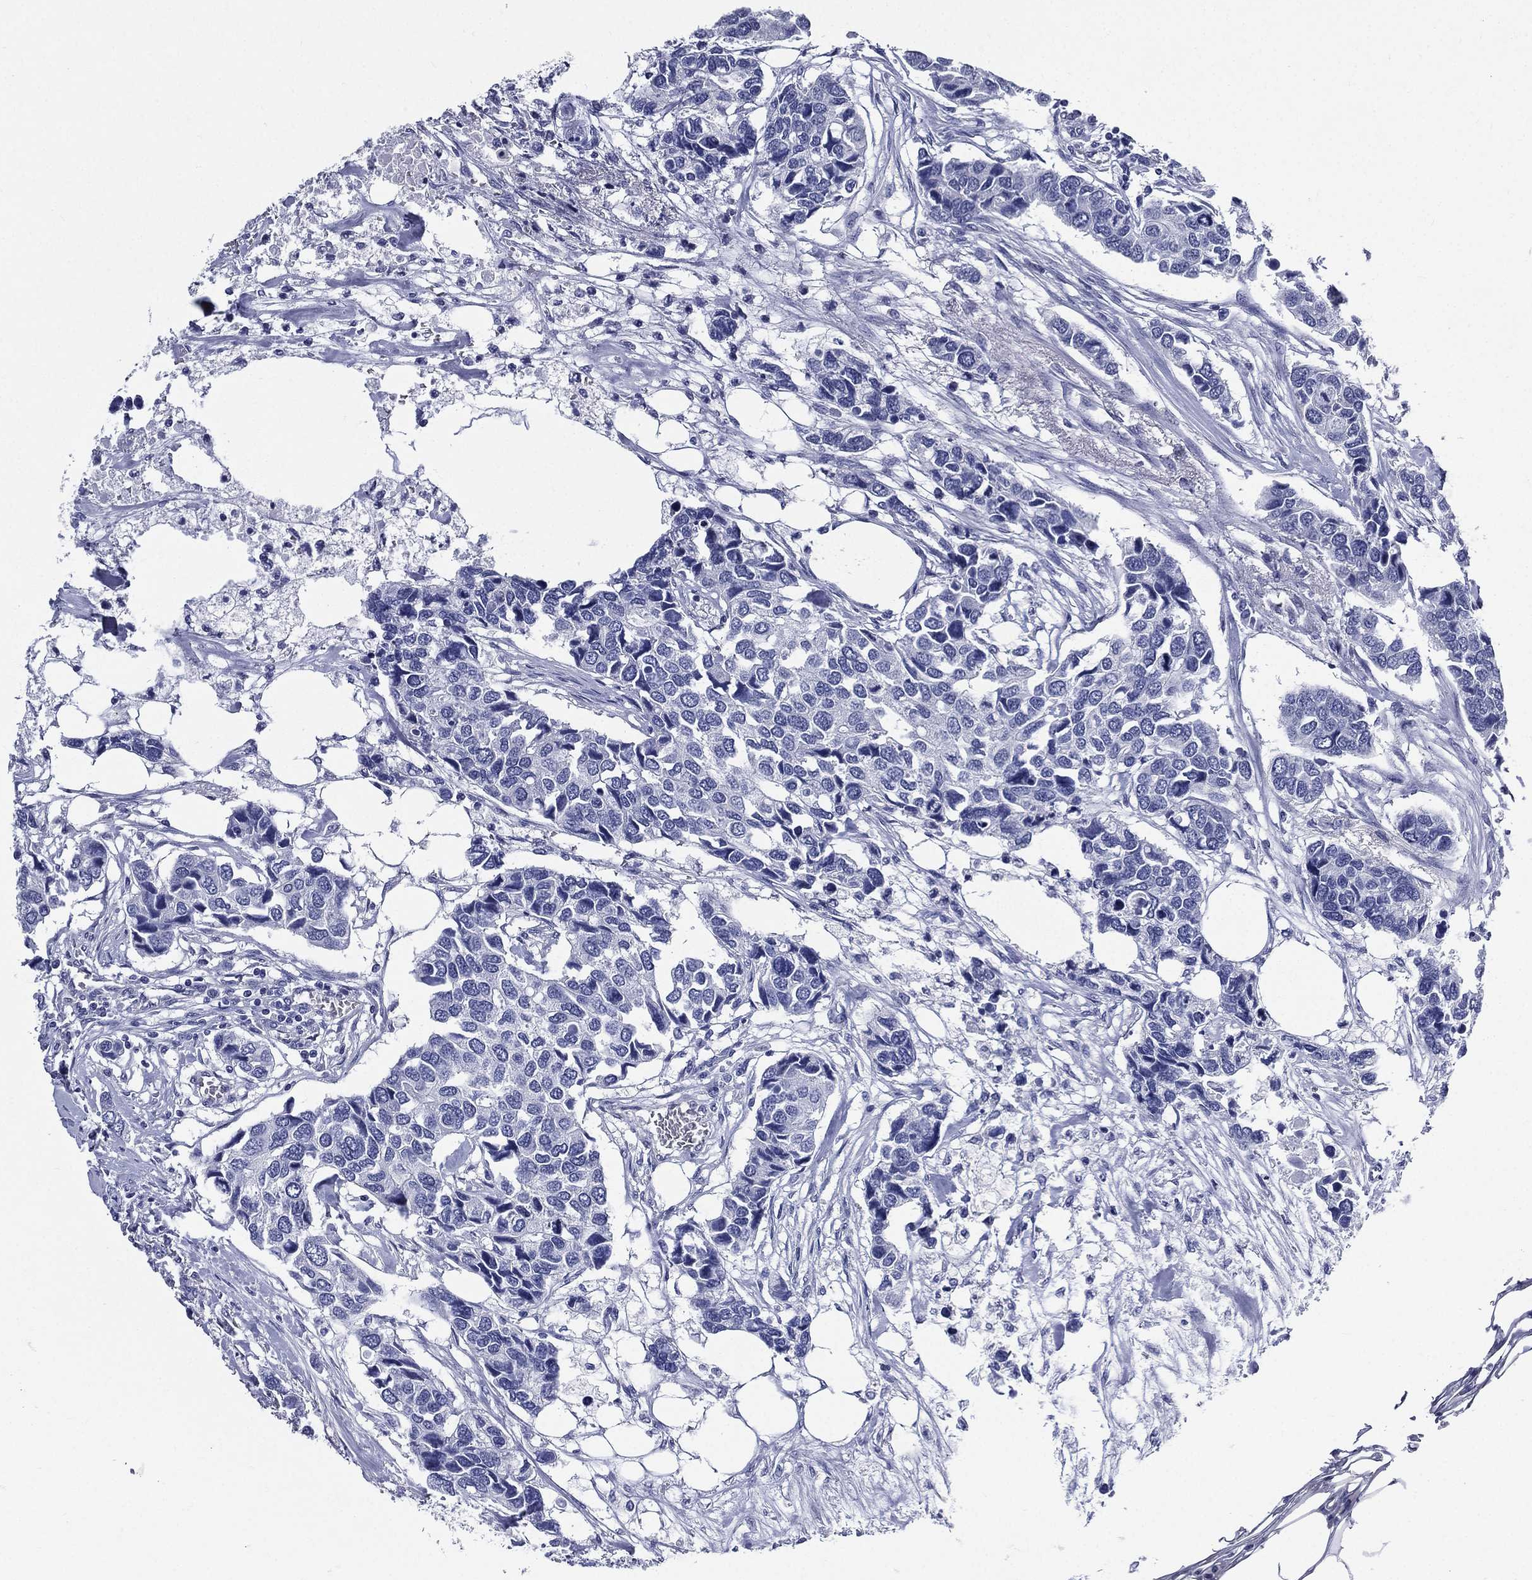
{"staining": {"intensity": "negative", "quantity": "none", "location": "none"}, "tissue": "breast cancer", "cell_type": "Tumor cells", "image_type": "cancer", "snomed": [{"axis": "morphology", "description": "Duct carcinoma"}, {"axis": "topography", "description": "Breast"}], "caption": "Histopathology image shows no significant protein staining in tumor cells of breast invasive ductal carcinoma. (Brightfield microscopy of DAB immunohistochemistry (IHC) at high magnification).", "gene": "DPYS", "patient": {"sex": "female", "age": 83}}